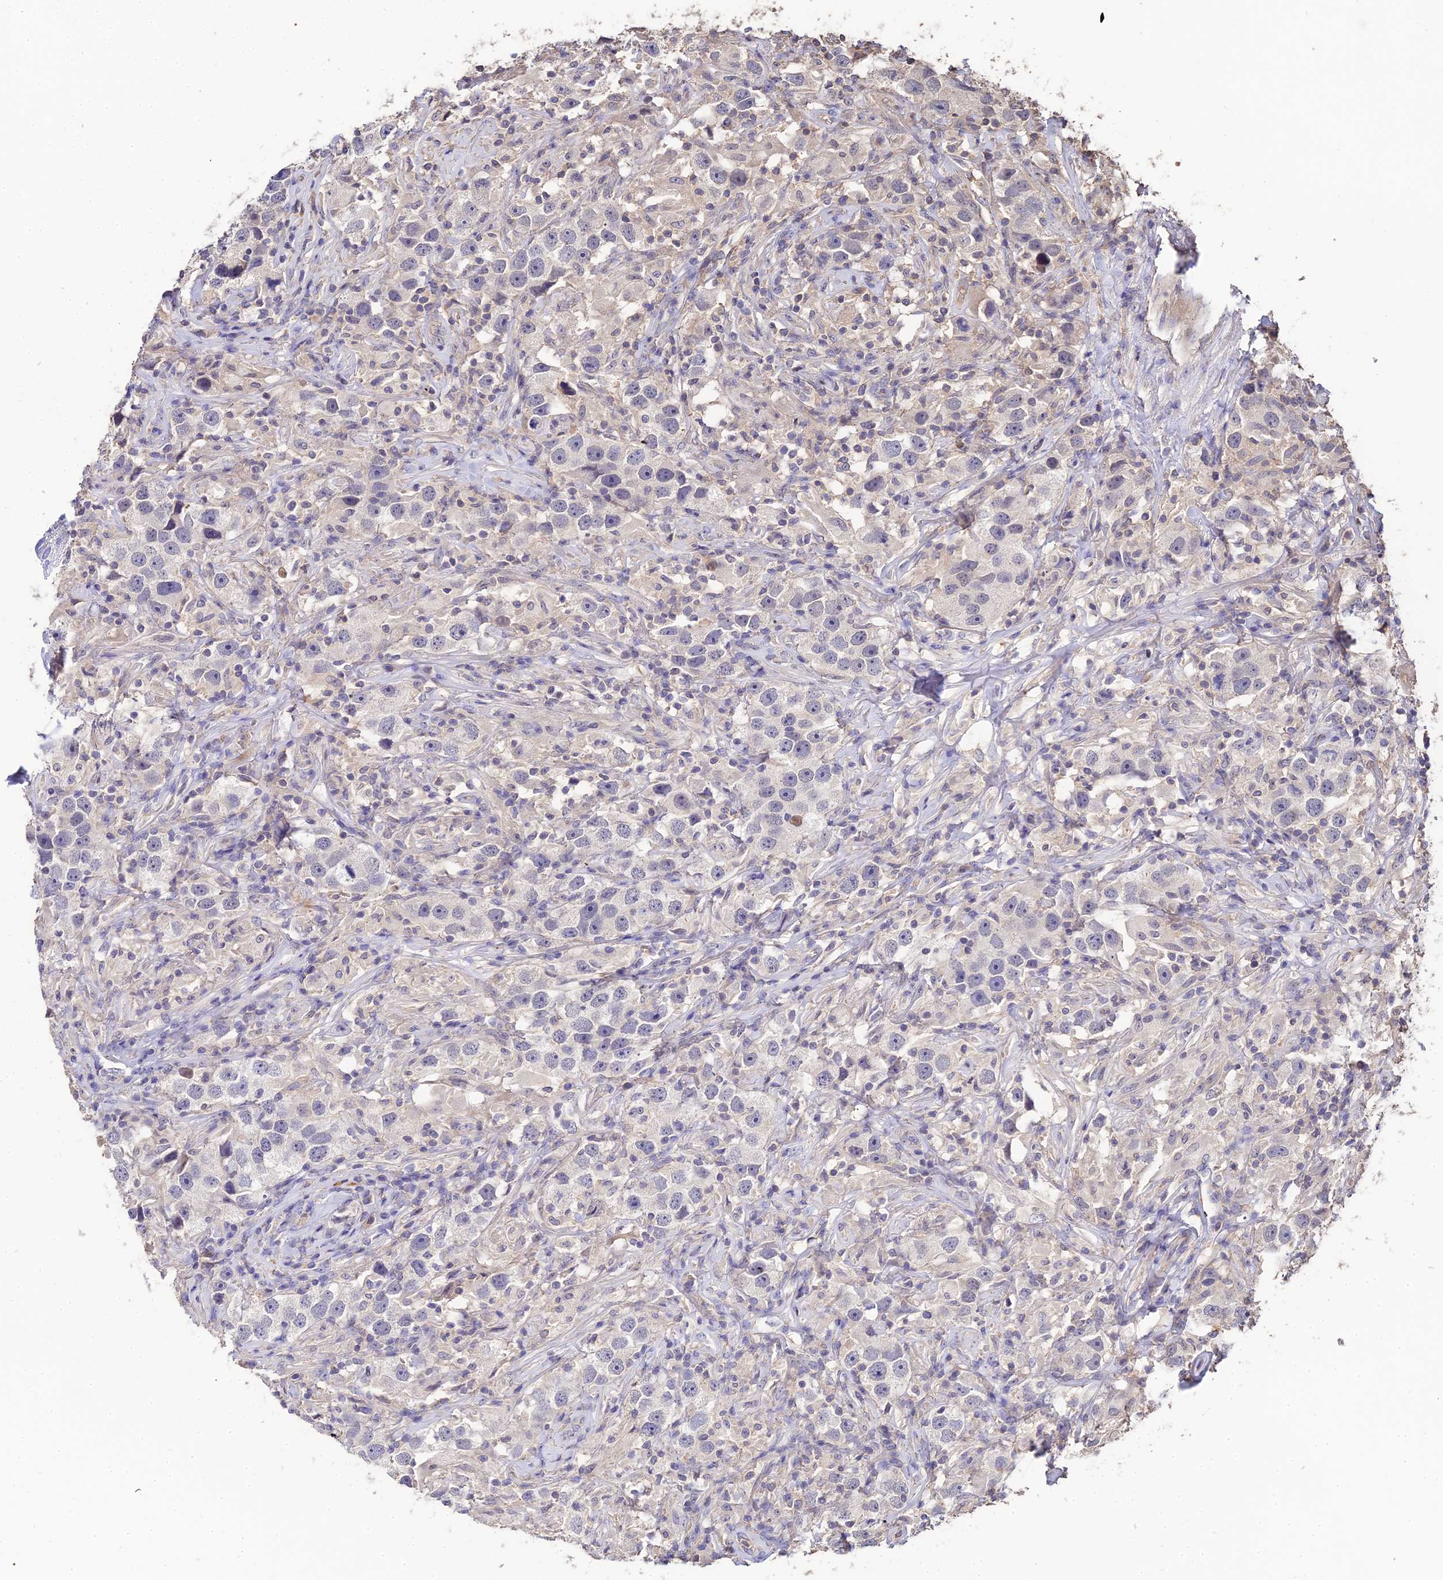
{"staining": {"intensity": "negative", "quantity": "none", "location": "none"}, "tissue": "testis cancer", "cell_type": "Tumor cells", "image_type": "cancer", "snomed": [{"axis": "morphology", "description": "Seminoma, NOS"}, {"axis": "topography", "description": "Testis"}], "caption": "The histopathology image shows no significant staining in tumor cells of testis cancer (seminoma). (DAB (3,3'-diaminobenzidine) IHC, high magnification).", "gene": "LSM5", "patient": {"sex": "male", "age": 49}}